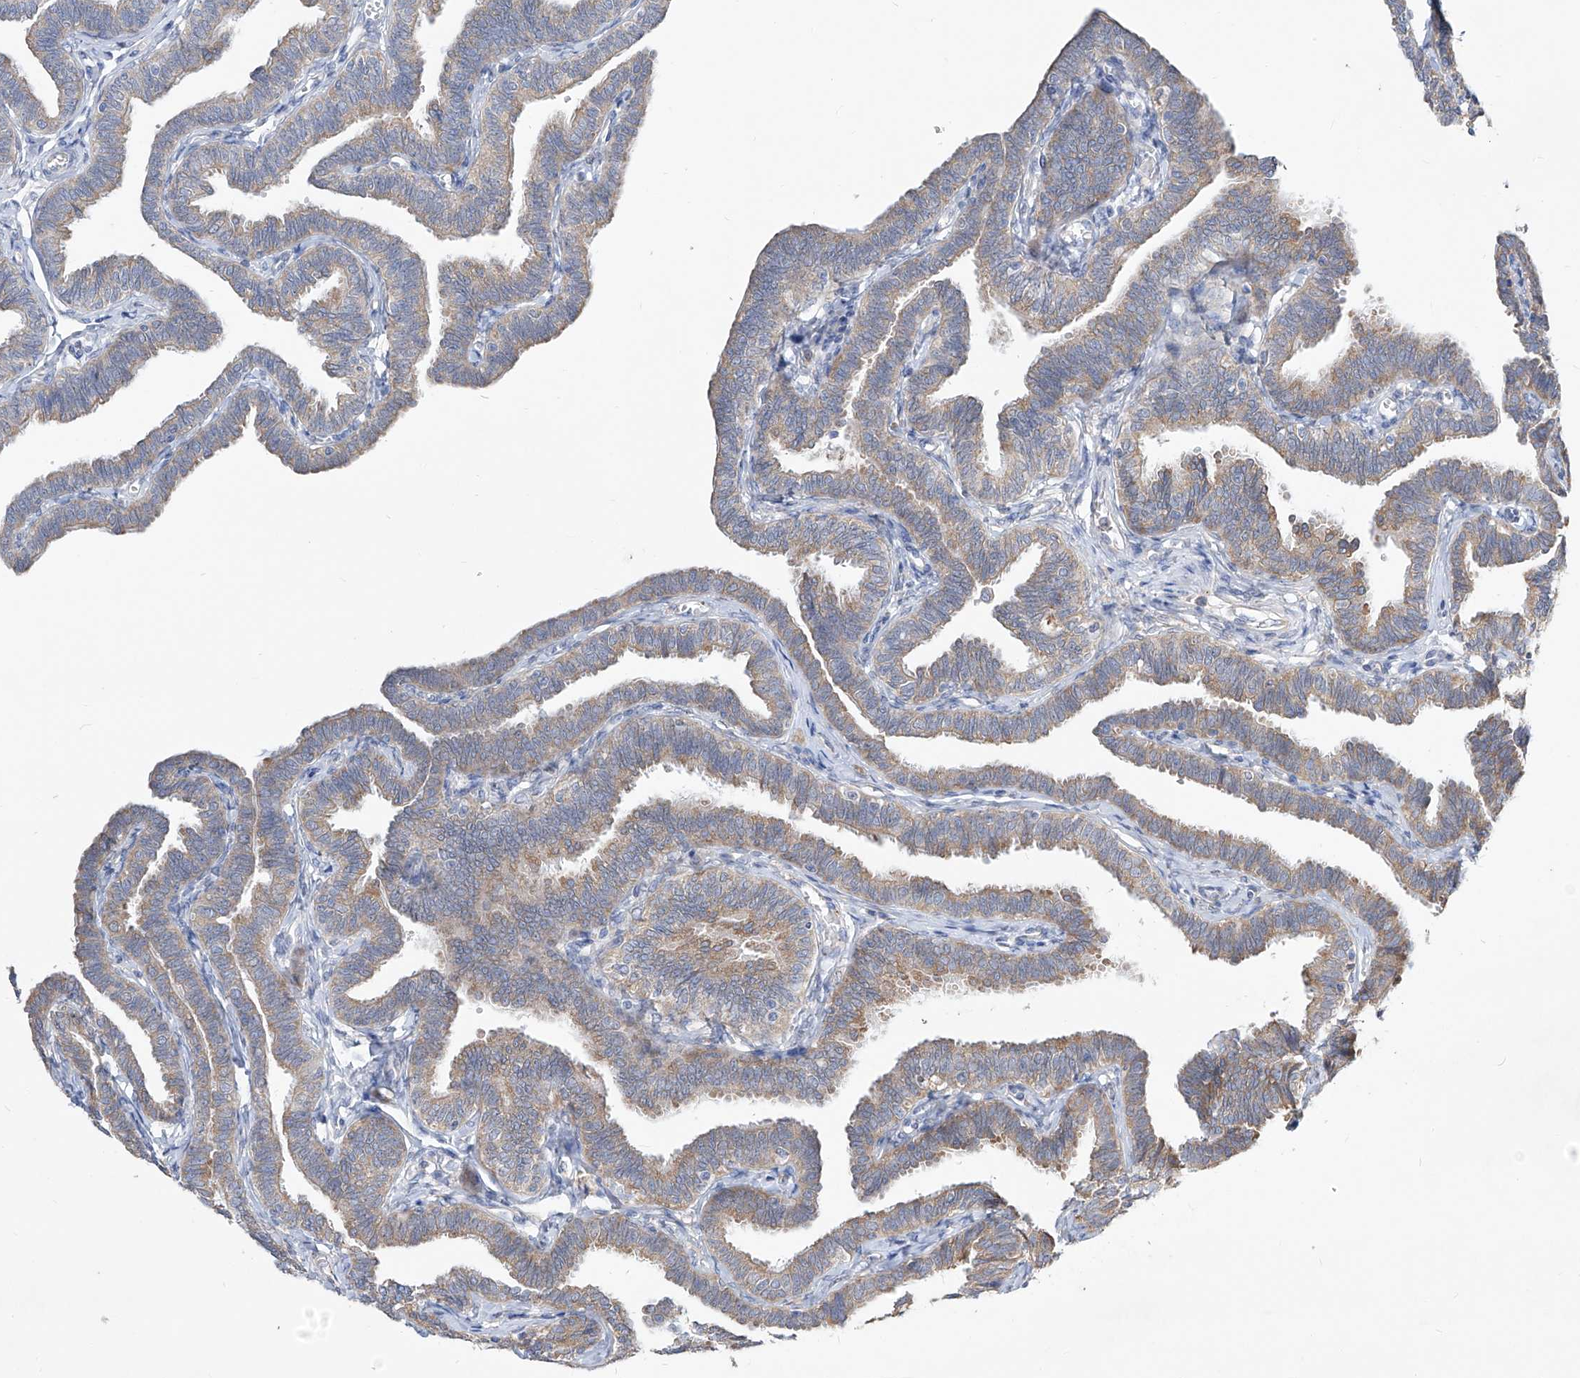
{"staining": {"intensity": "weak", "quantity": ">75%", "location": "cytoplasmic/membranous"}, "tissue": "fallopian tube", "cell_type": "Glandular cells", "image_type": "normal", "snomed": [{"axis": "morphology", "description": "Normal tissue, NOS"}, {"axis": "topography", "description": "Fallopian tube"}, {"axis": "topography", "description": "Ovary"}], "caption": "Immunohistochemical staining of benign fallopian tube reveals weak cytoplasmic/membranous protein expression in approximately >75% of glandular cells.", "gene": "UFL1", "patient": {"sex": "female", "age": 23}}